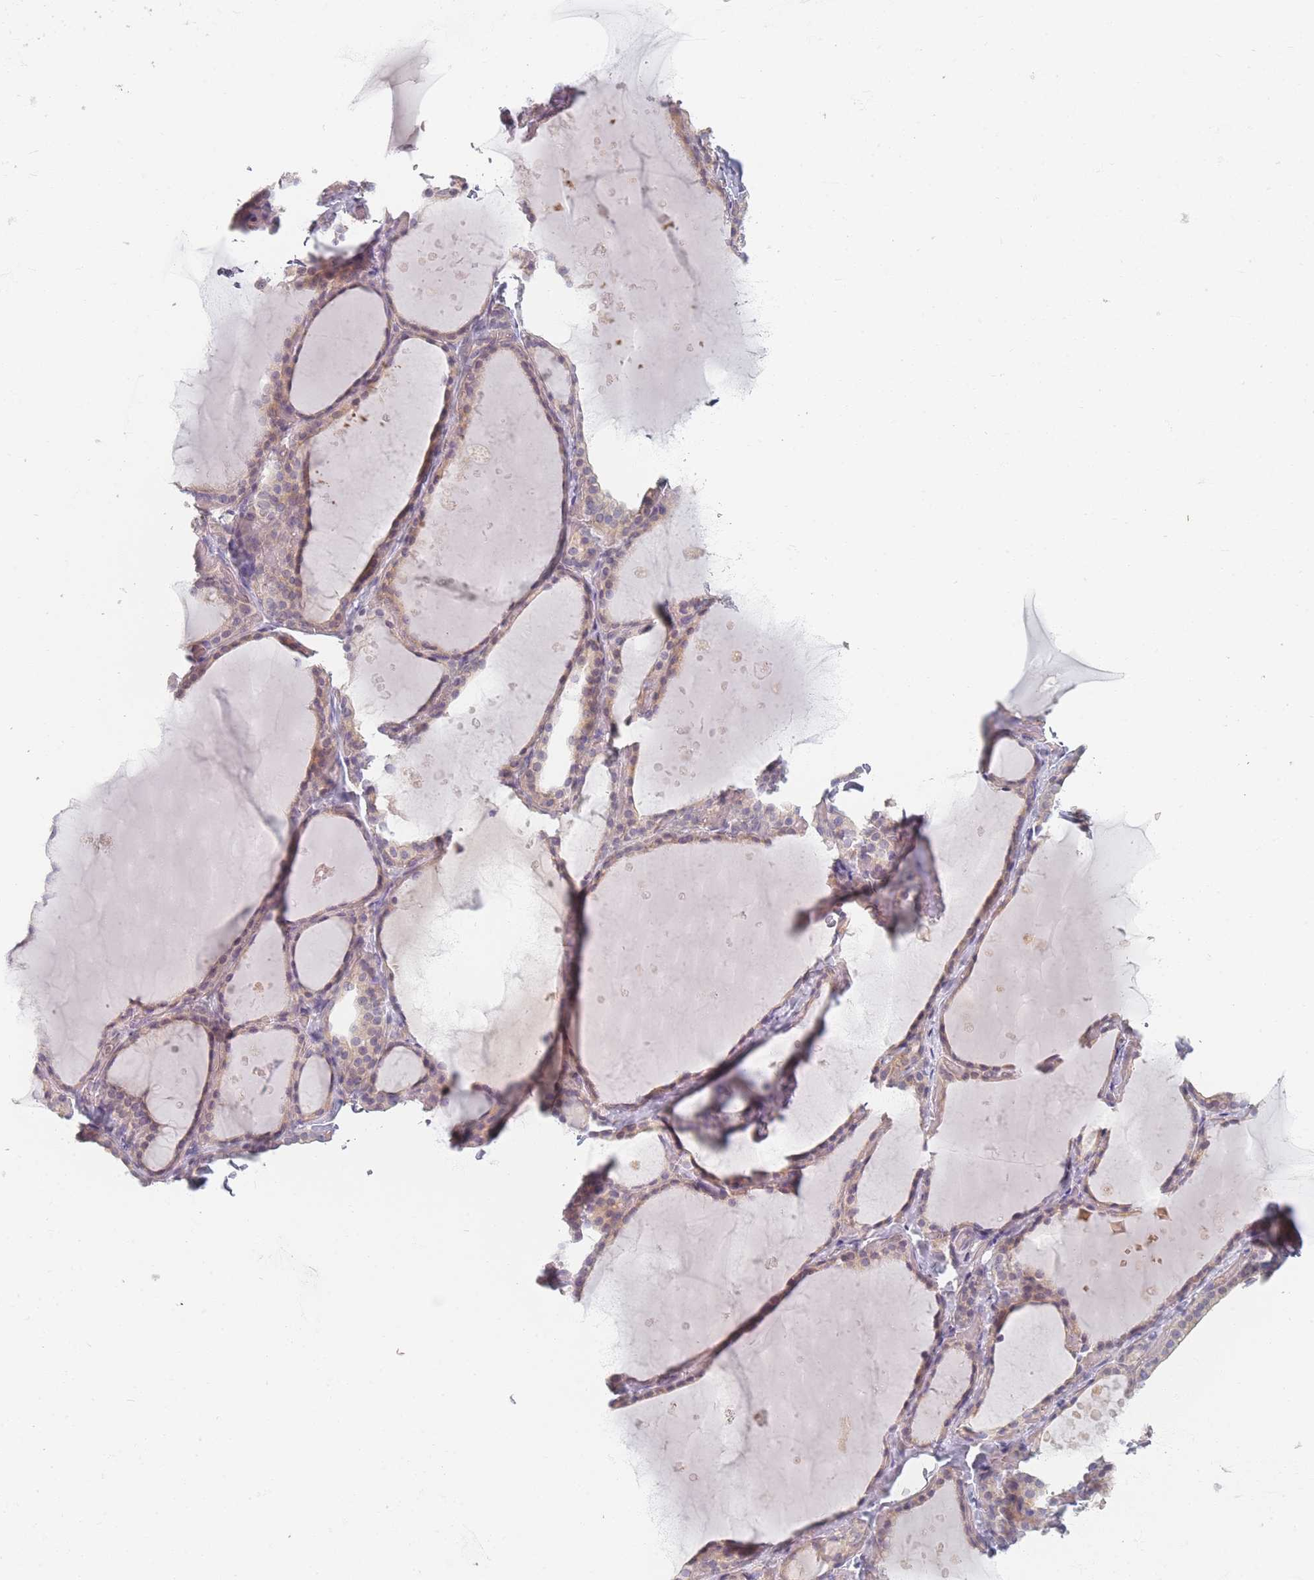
{"staining": {"intensity": "weak", "quantity": "25%-75%", "location": "cytoplasmic/membranous"}, "tissue": "thyroid gland", "cell_type": "Glandular cells", "image_type": "normal", "snomed": [{"axis": "morphology", "description": "Normal tissue, NOS"}, {"axis": "topography", "description": "Thyroid gland"}], "caption": "Thyroid gland was stained to show a protein in brown. There is low levels of weak cytoplasmic/membranous staining in approximately 25%-75% of glandular cells. Immunohistochemistry (ihc) stains the protein in brown and the nuclei are stained blue.", "gene": "TMOD1", "patient": {"sex": "female", "age": 44}}